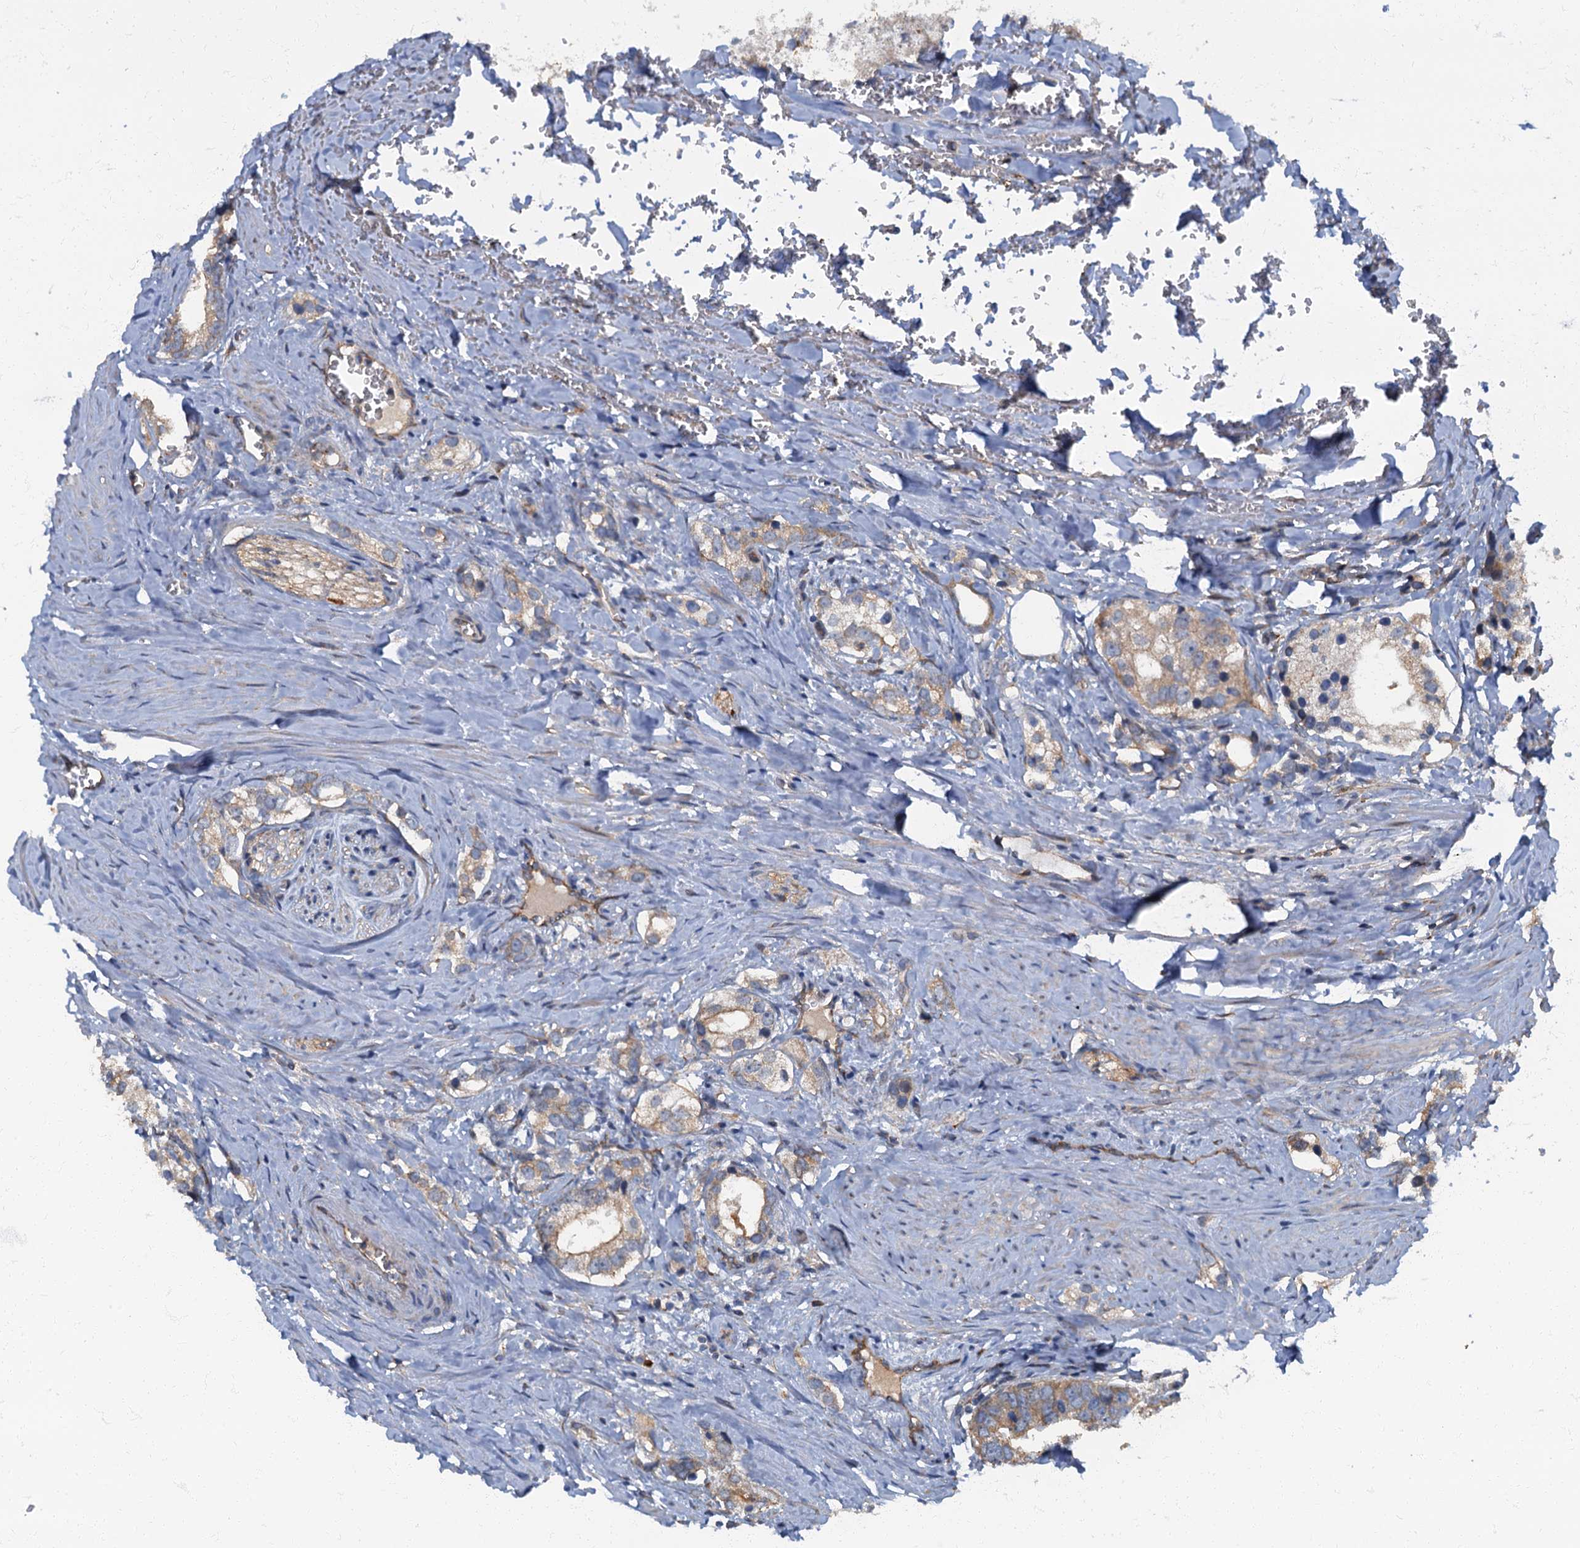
{"staining": {"intensity": "weak", "quantity": "<25%", "location": "cytoplasmic/membranous"}, "tissue": "prostate cancer", "cell_type": "Tumor cells", "image_type": "cancer", "snomed": [{"axis": "morphology", "description": "Adenocarcinoma, High grade"}, {"axis": "topography", "description": "Prostate"}], "caption": "IHC of prostate cancer exhibits no positivity in tumor cells.", "gene": "ARL11", "patient": {"sex": "male", "age": 66}}